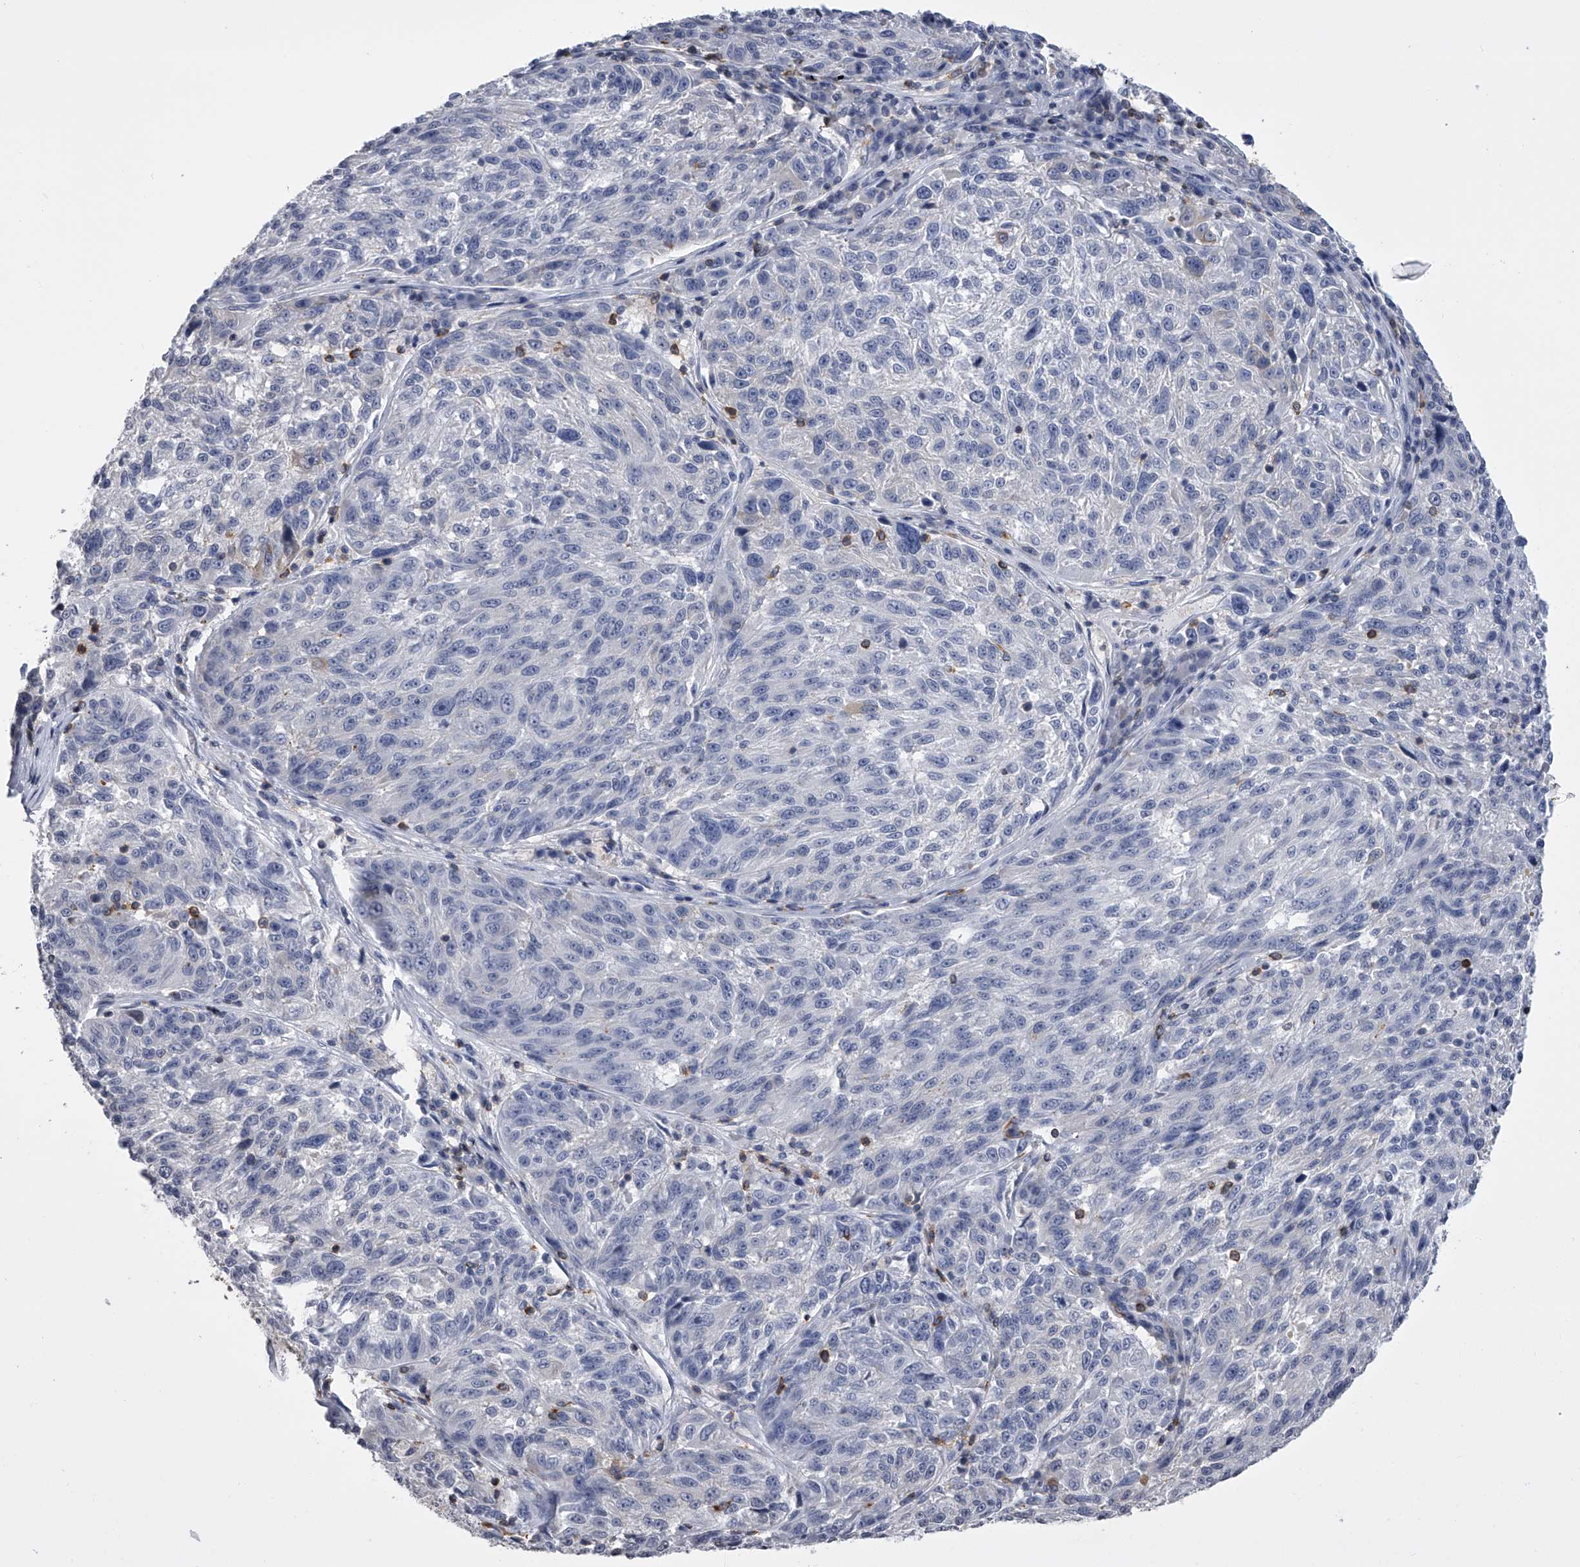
{"staining": {"intensity": "negative", "quantity": "none", "location": "none"}, "tissue": "melanoma", "cell_type": "Tumor cells", "image_type": "cancer", "snomed": [{"axis": "morphology", "description": "Malignant melanoma, NOS"}, {"axis": "topography", "description": "Skin"}], "caption": "This image is of malignant melanoma stained with immunohistochemistry (IHC) to label a protein in brown with the nuclei are counter-stained blue. There is no expression in tumor cells.", "gene": "TASP1", "patient": {"sex": "male", "age": 53}}